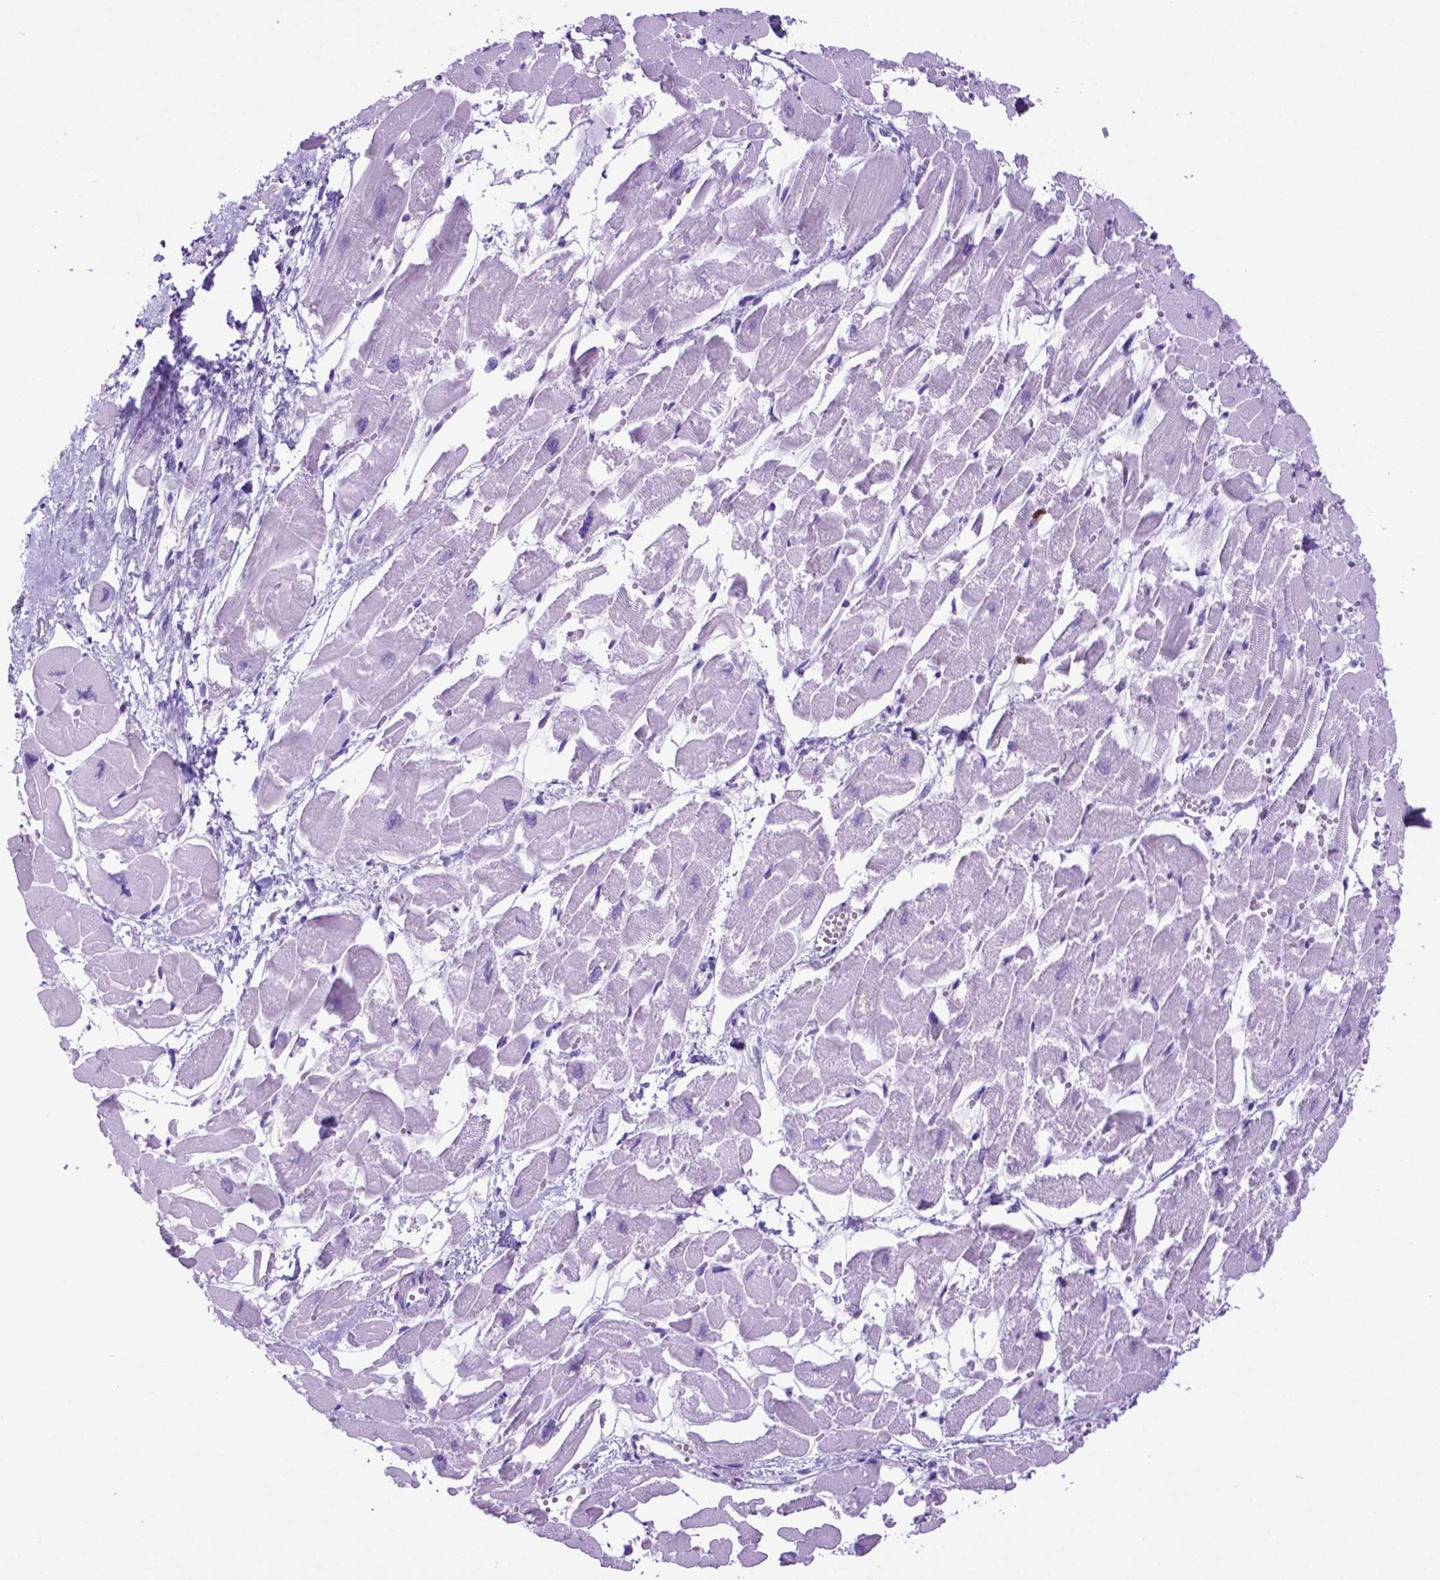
{"staining": {"intensity": "negative", "quantity": "none", "location": "none"}, "tissue": "heart muscle", "cell_type": "Cardiomyocytes", "image_type": "normal", "snomed": [{"axis": "morphology", "description": "Normal tissue, NOS"}, {"axis": "topography", "description": "Heart"}], "caption": "A high-resolution photomicrograph shows immunohistochemistry staining of normal heart muscle, which demonstrates no significant staining in cardiomyocytes. (DAB (3,3'-diaminobenzidine) IHC with hematoxylin counter stain).", "gene": "LZTR1", "patient": {"sex": "female", "age": 52}}